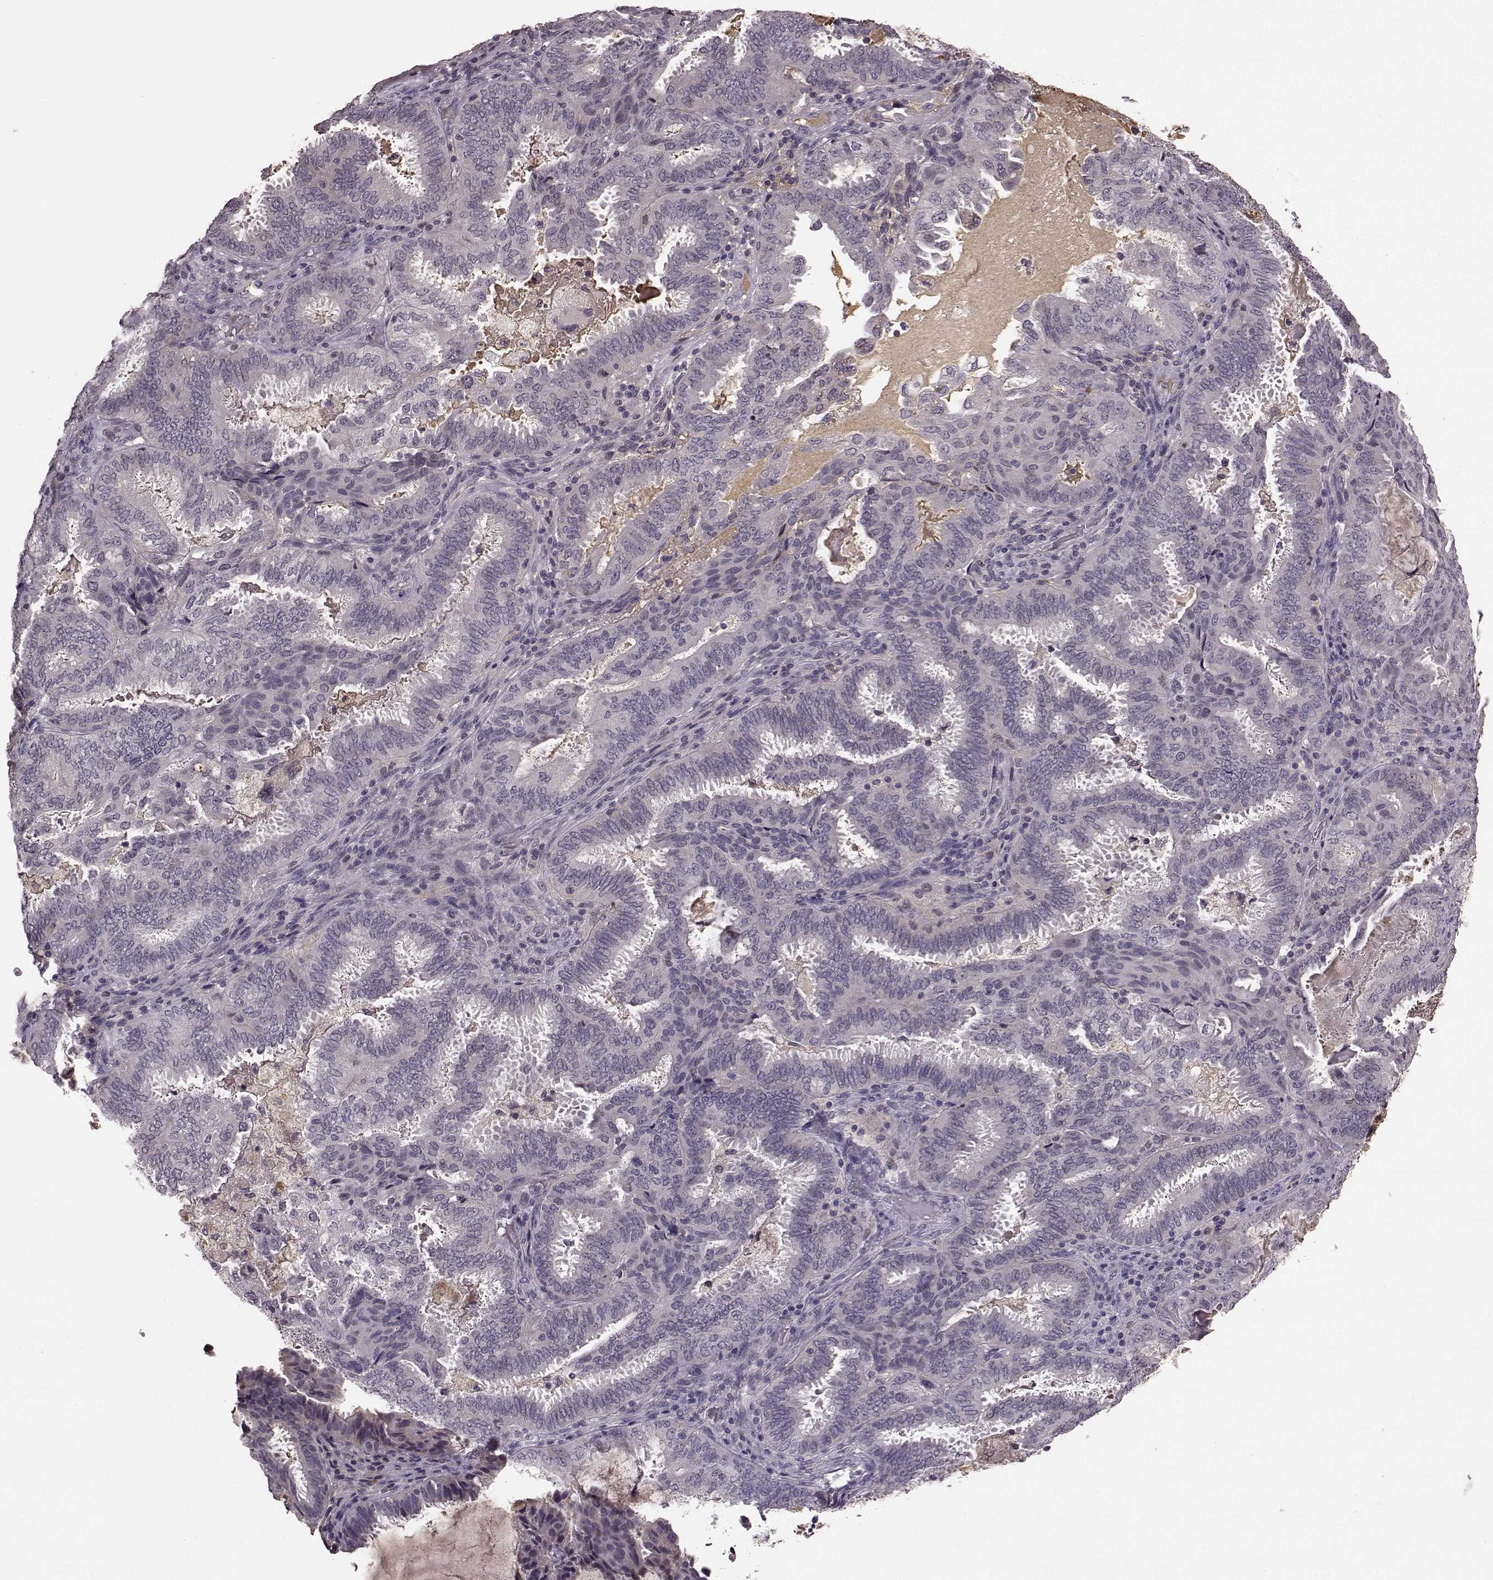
{"staining": {"intensity": "negative", "quantity": "none", "location": "none"}, "tissue": "ovarian cancer", "cell_type": "Tumor cells", "image_type": "cancer", "snomed": [{"axis": "morphology", "description": "Carcinoma, endometroid"}, {"axis": "topography", "description": "Ovary"}], "caption": "DAB (3,3'-diaminobenzidine) immunohistochemical staining of human ovarian cancer (endometroid carcinoma) displays no significant expression in tumor cells. (DAB immunohistochemistry visualized using brightfield microscopy, high magnification).", "gene": "NRL", "patient": {"sex": "female", "age": 41}}